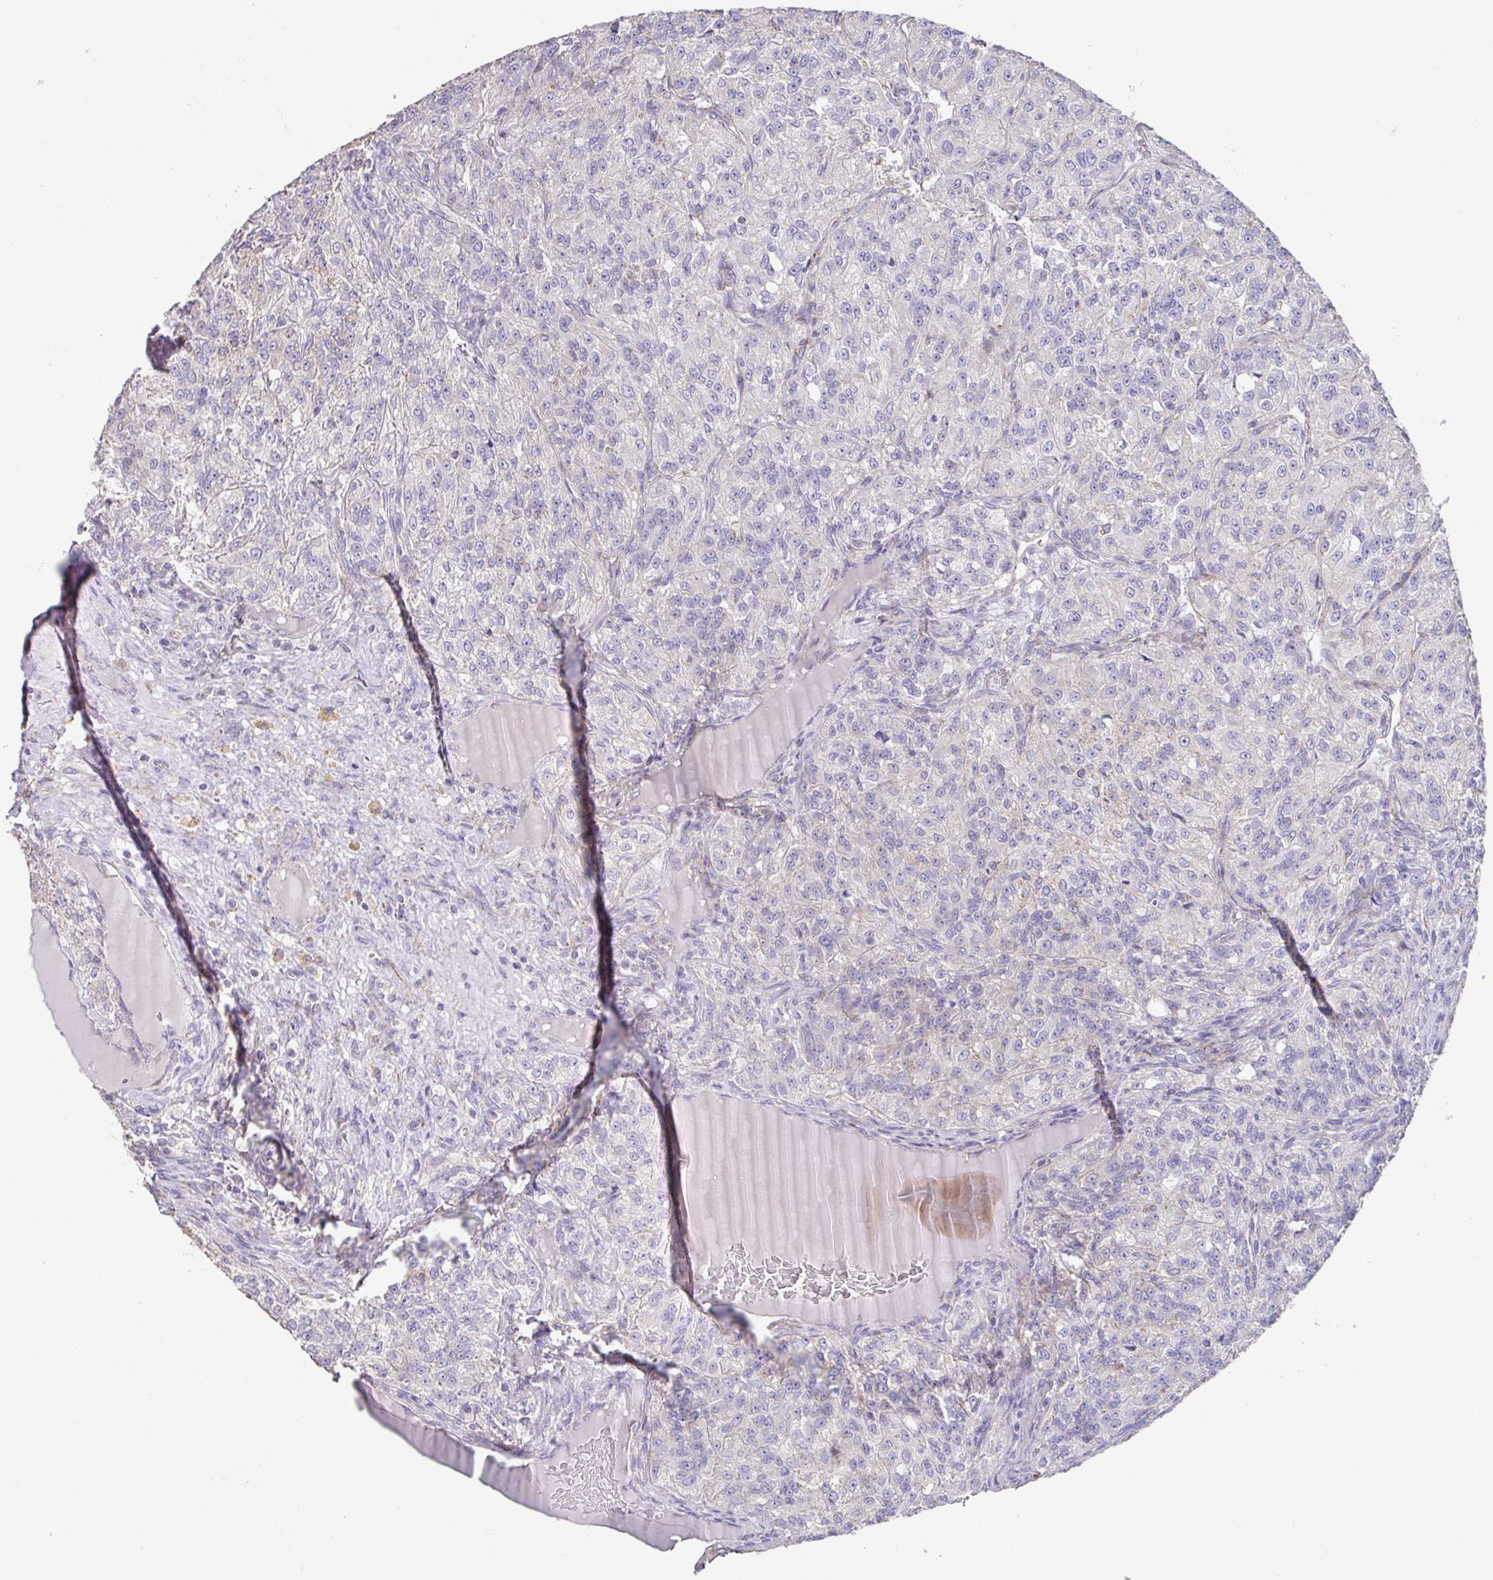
{"staining": {"intensity": "negative", "quantity": "none", "location": "none"}, "tissue": "renal cancer", "cell_type": "Tumor cells", "image_type": "cancer", "snomed": [{"axis": "morphology", "description": "Adenocarcinoma, NOS"}, {"axis": "topography", "description": "Kidney"}], "caption": "IHC of renal adenocarcinoma reveals no positivity in tumor cells.", "gene": "DOK7", "patient": {"sex": "female", "age": 63}}